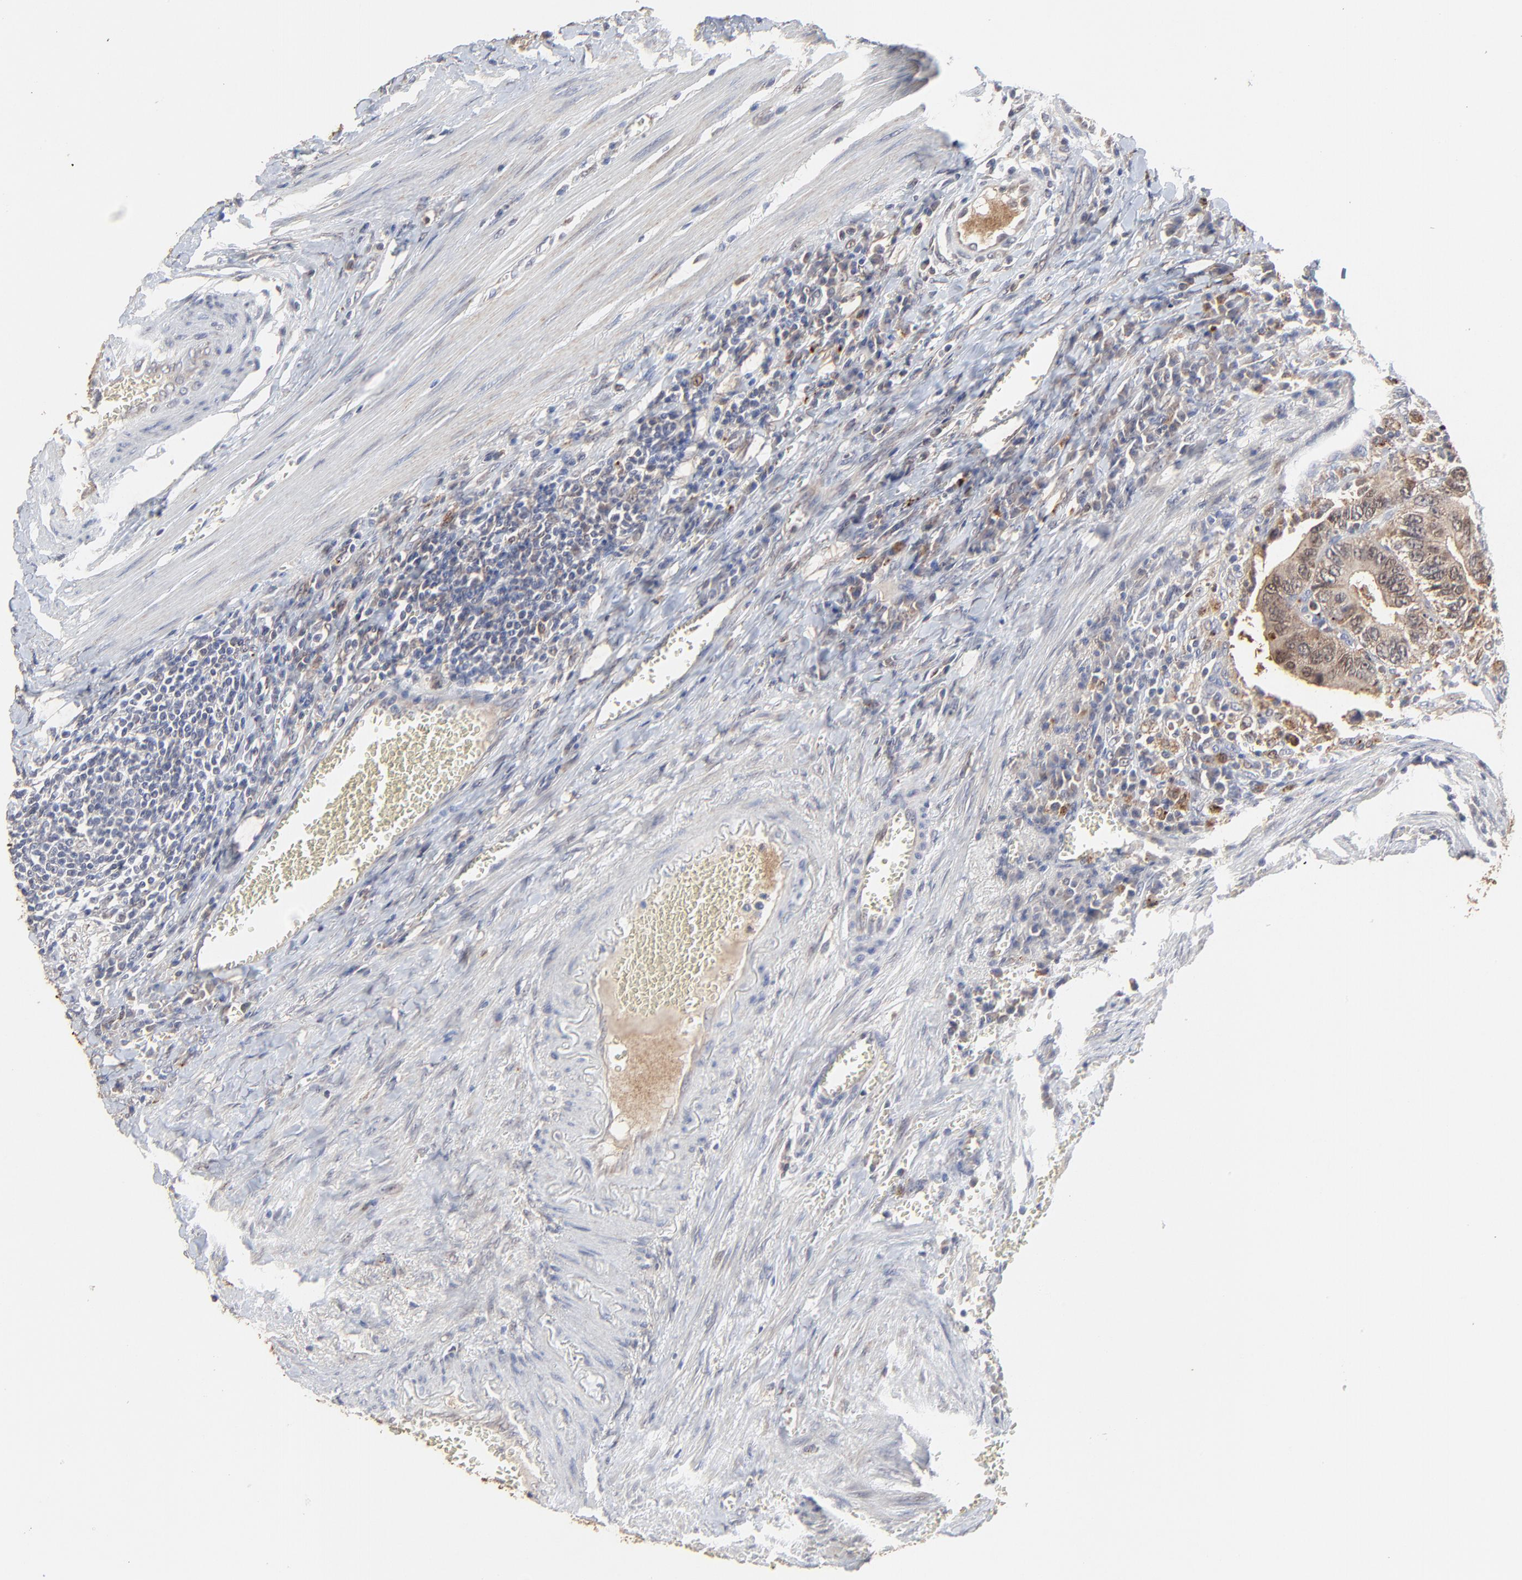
{"staining": {"intensity": "moderate", "quantity": ">75%", "location": "cytoplasmic/membranous"}, "tissue": "colorectal cancer", "cell_type": "Tumor cells", "image_type": "cancer", "snomed": [{"axis": "morphology", "description": "Adenocarcinoma, NOS"}, {"axis": "topography", "description": "Colon"}], "caption": "Colorectal cancer (adenocarcinoma) stained with a brown dye shows moderate cytoplasmic/membranous positive positivity in approximately >75% of tumor cells.", "gene": "LGALS3", "patient": {"sex": "male", "age": 72}}